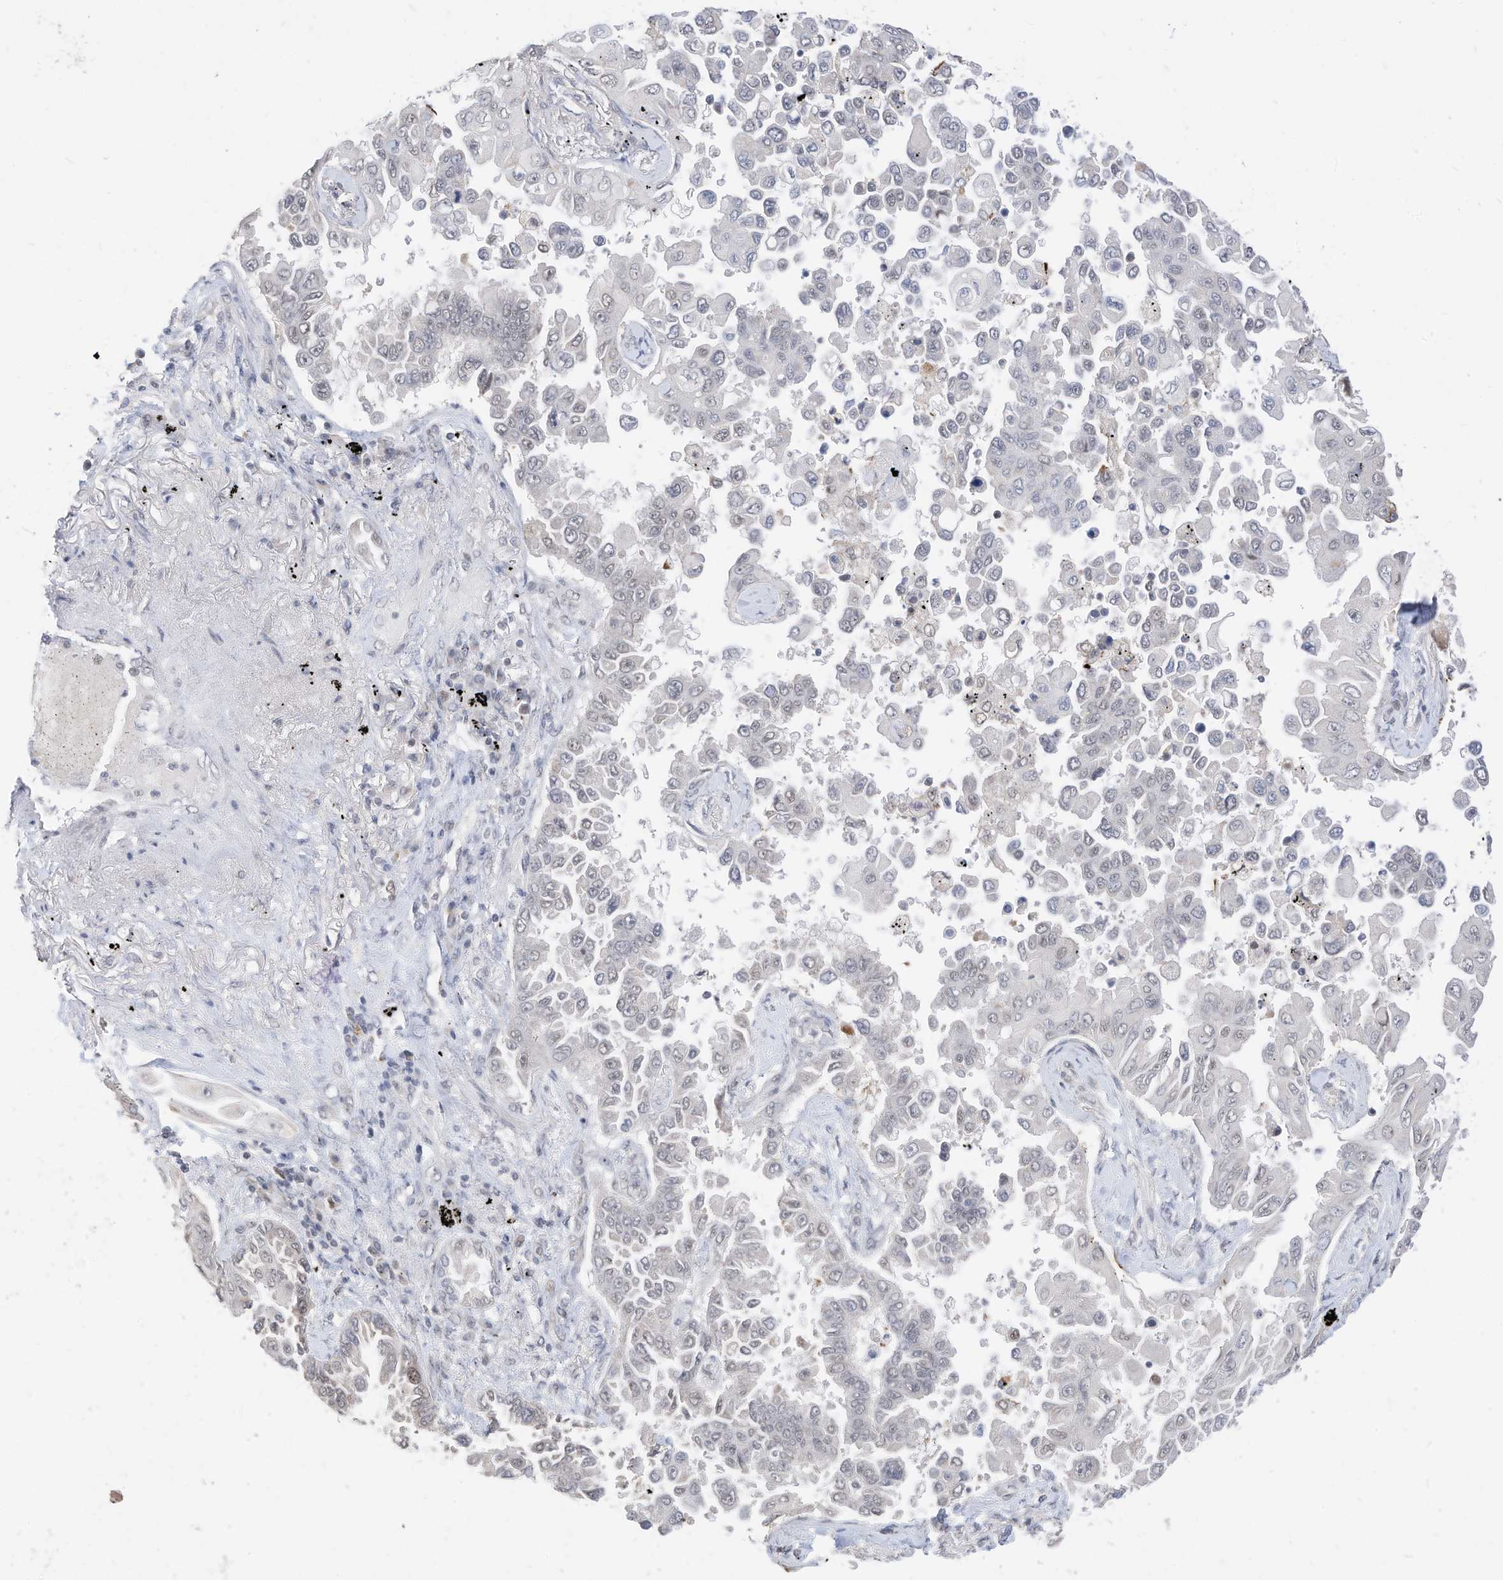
{"staining": {"intensity": "negative", "quantity": "none", "location": "none"}, "tissue": "lung cancer", "cell_type": "Tumor cells", "image_type": "cancer", "snomed": [{"axis": "morphology", "description": "Adenocarcinoma, NOS"}, {"axis": "topography", "description": "Lung"}], "caption": "This is an IHC image of human lung cancer (adenocarcinoma). There is no staining in tumor cells.", "gene": "OGT", "patient": {"sex": "female", "age": 67}}